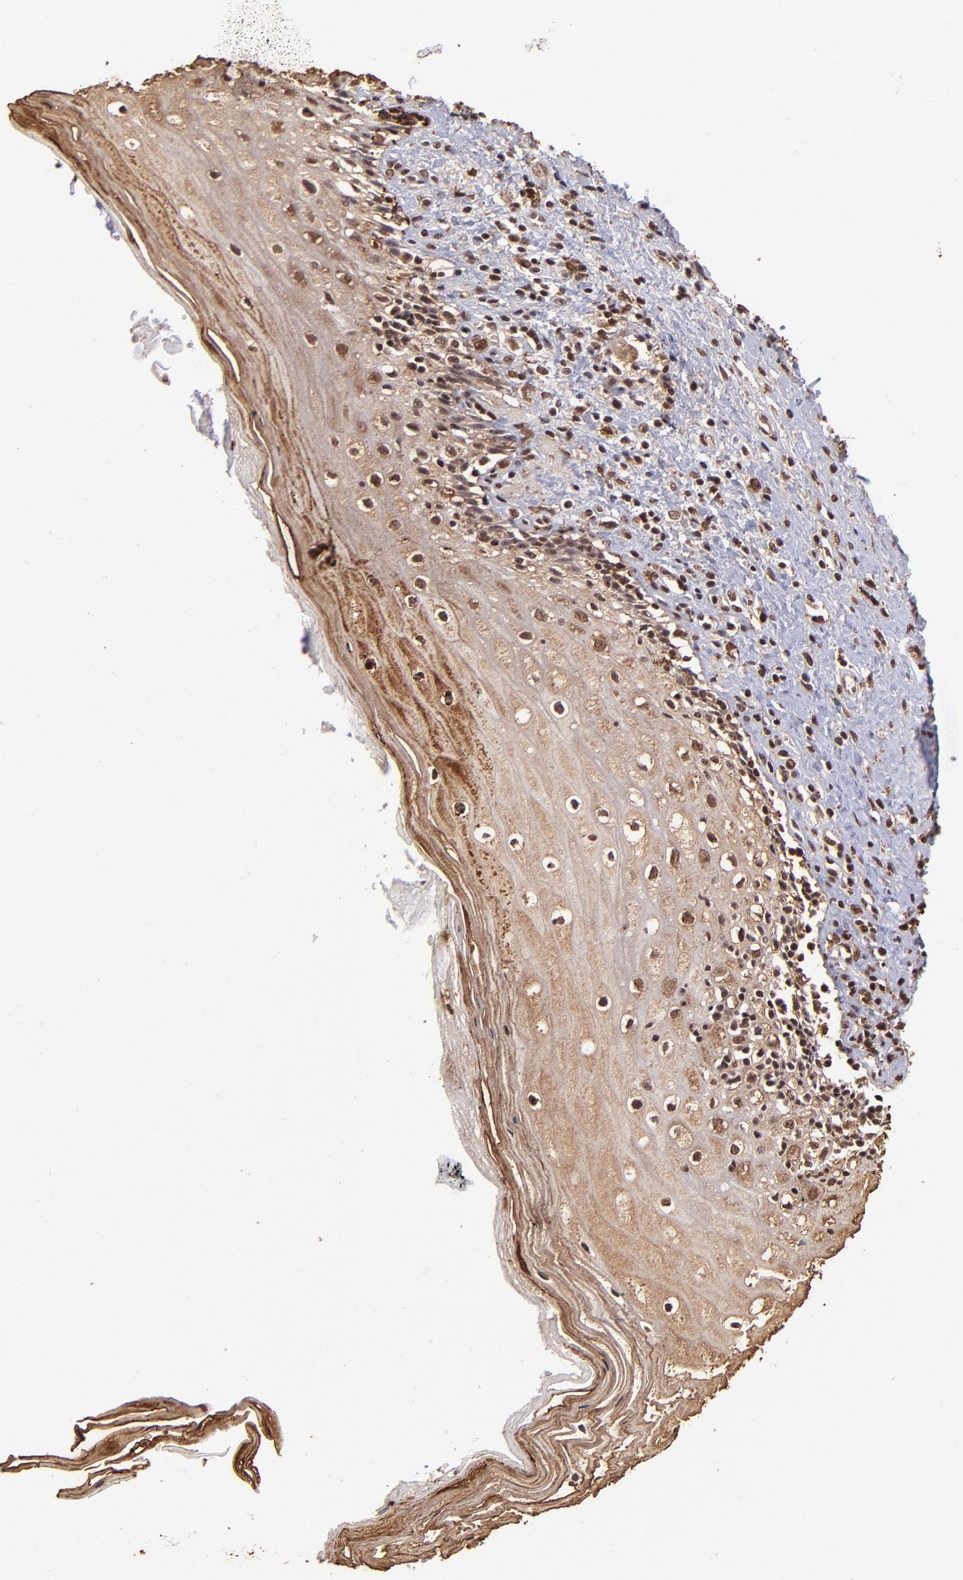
{"staining": {"intensity": "moderate", "quantity": ">75%", "location": "cytoplasmic/membranous,nuclear"}, "tissue": "vagina", "cell_type": "Squamous epithelial cells", "image_type": "normal", "snomed": [{"axis": "morphology", "description": "Normal tissue, NOS"}, {"axis": "topography", "description": "Vagina"}], "caption": "IHC photomicrograph of normal human vagina stained for a protein (brown), which exhibits medium levels of moderate cytoplasmic/membranous,nuclear expression in about >75% of squamous epithelial cells.", "gene": "ZFX", "patient": {"sex": "female", "age": 46}}